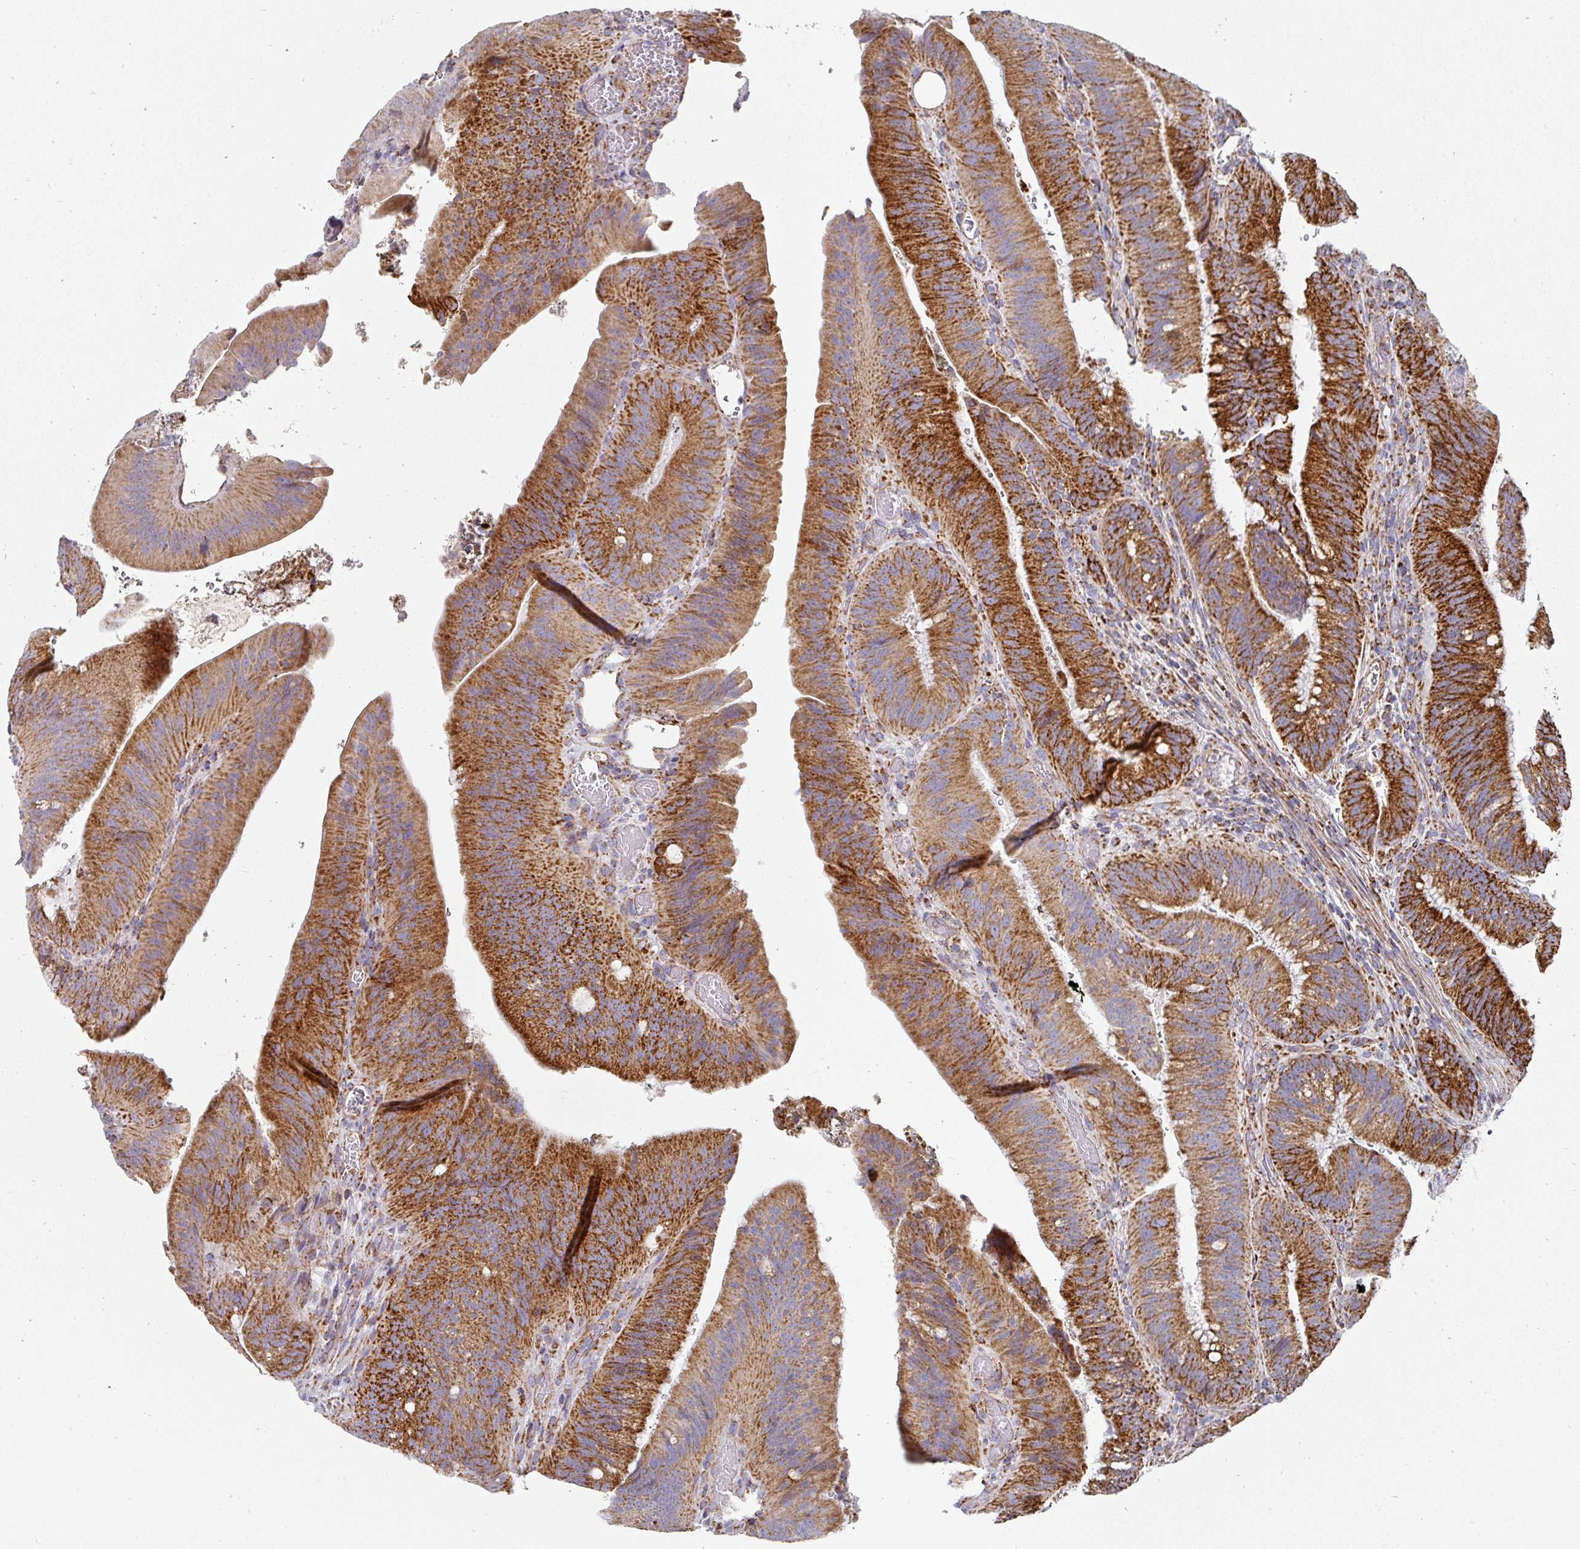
{"staining": {"intensity": "strong", "quantity": ">75%", "location": "cytoplasmic/membranous"}, "tissue": "colorectal cancer", "cell_type": "Tumor cells", "image_type": "cancer", "snomed": [{"axis": "morphology", "description": "Adenocarcinoma, NOS"}, {"axis": "topography", "description": "Colon"}], "caption": "Immunohistochemical staining of human colorectal cancer demonstrates high levels of strong cytoplasmic/membranous expression in about >75% of tumor cells. Using DAB (brown) and hematoxylin (blue) stains, captured at high magnification using brightfield microscopy.", "gene": "UQCRFS1", "patient": {"sex": "female", "age": 43}}